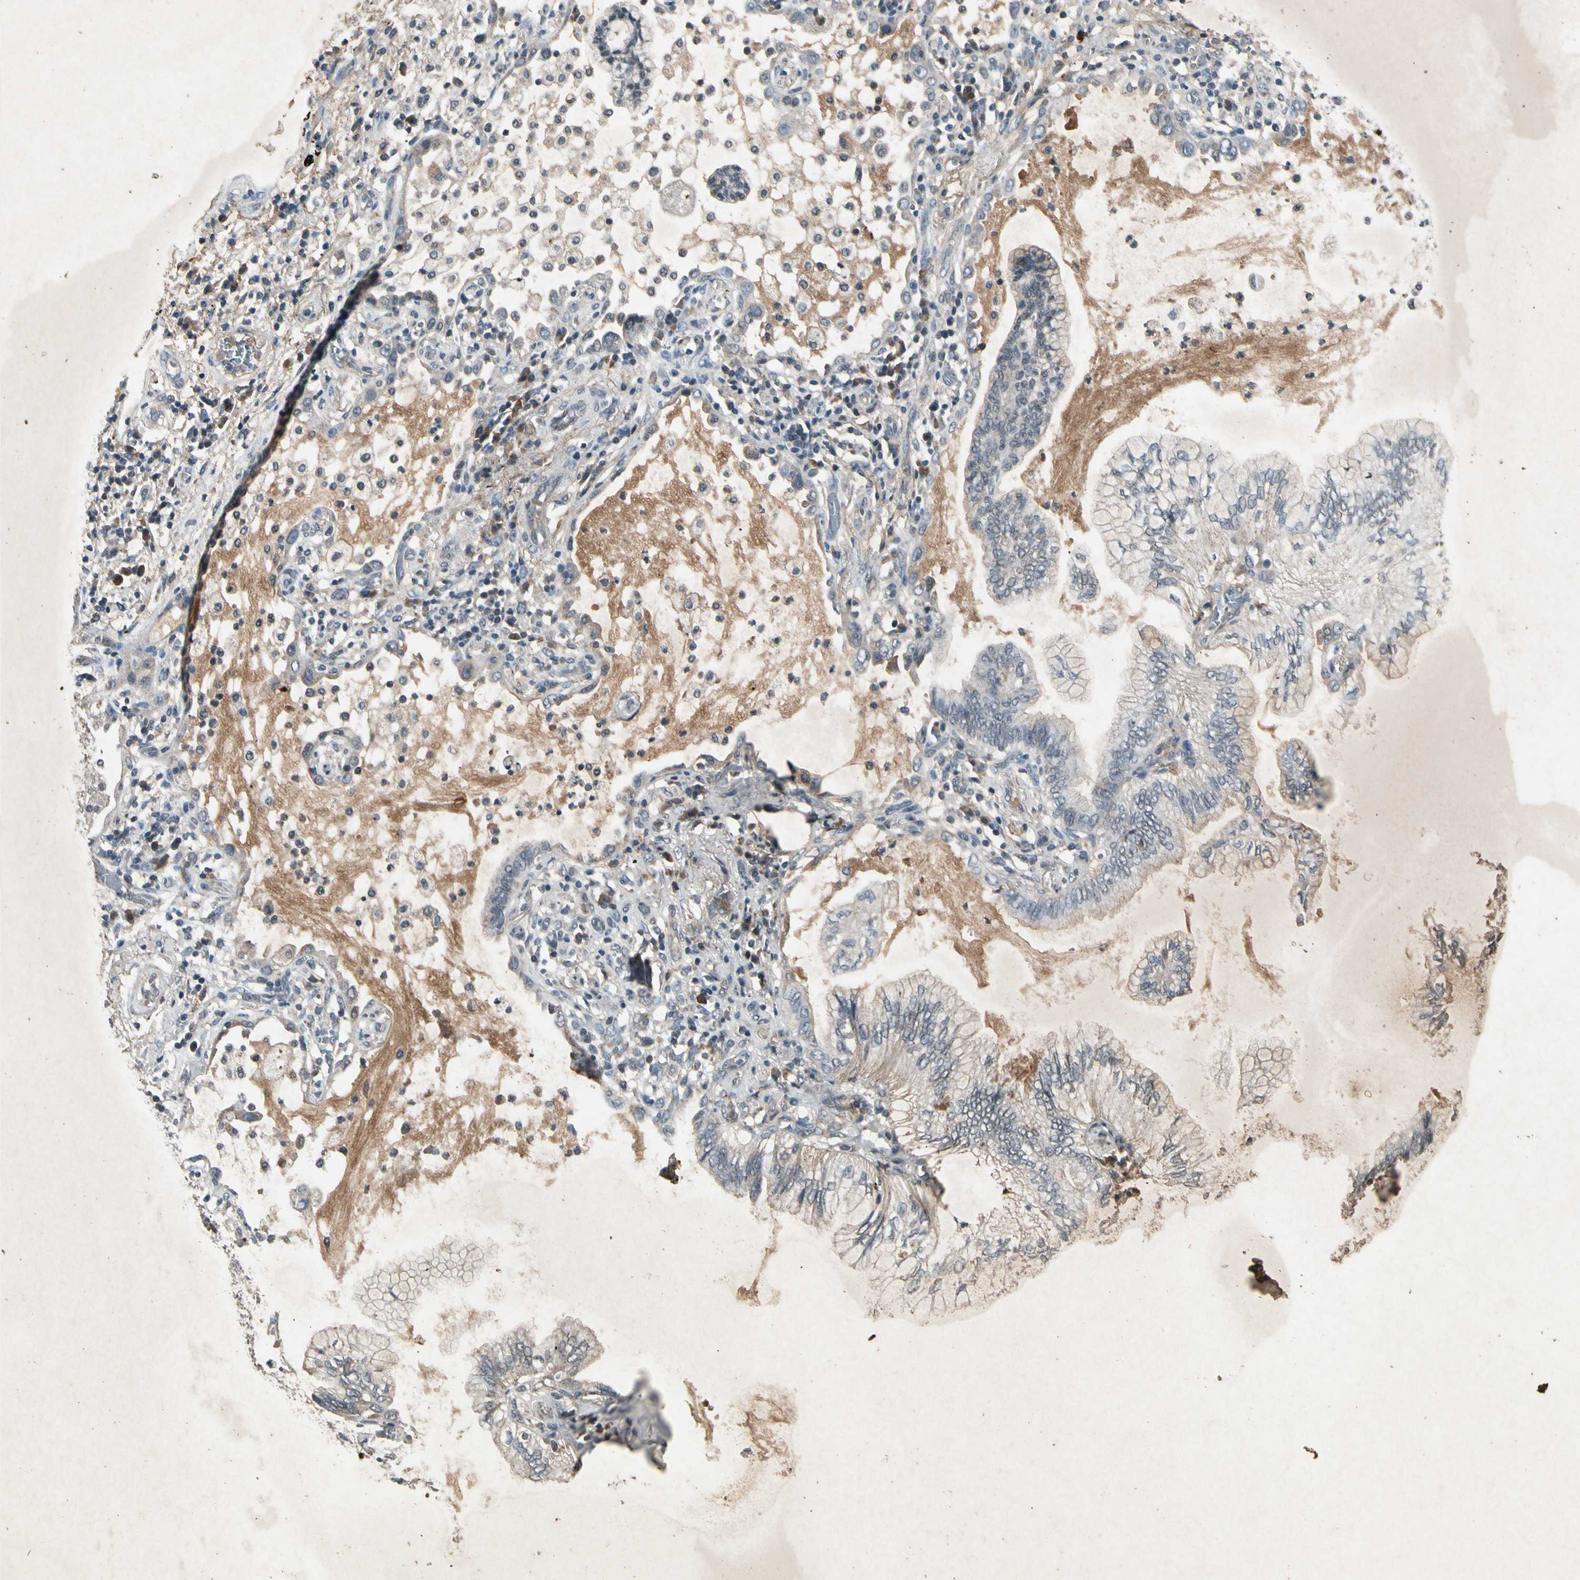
{"staining": {"intensity": "weak", "quantity": "<25%", "location": "cytoplasmic/membranous"}, "tissue": "lung cancer", "cell_type": "Tumor cells", "image_type": "cancer", "snomed": [{"axis": "morphology", "description": "Normal tissue, NOS"}, {"axis": "morphology", "description": "Adenocarcinoma, NOS"}, {"axis": "topography", "description": "Bronchus"}, {"axis": "topography", "description": "Lung"}], "caption": "This histopathology image is of lung cancer stained with immunohistochemistry (IHC) to label a protein in brown with the nuclei are counter-stained blue. There is no staining in tumor cells.", "gene": "GPLD1", "patient": {"sex": "female", "age": 70}}